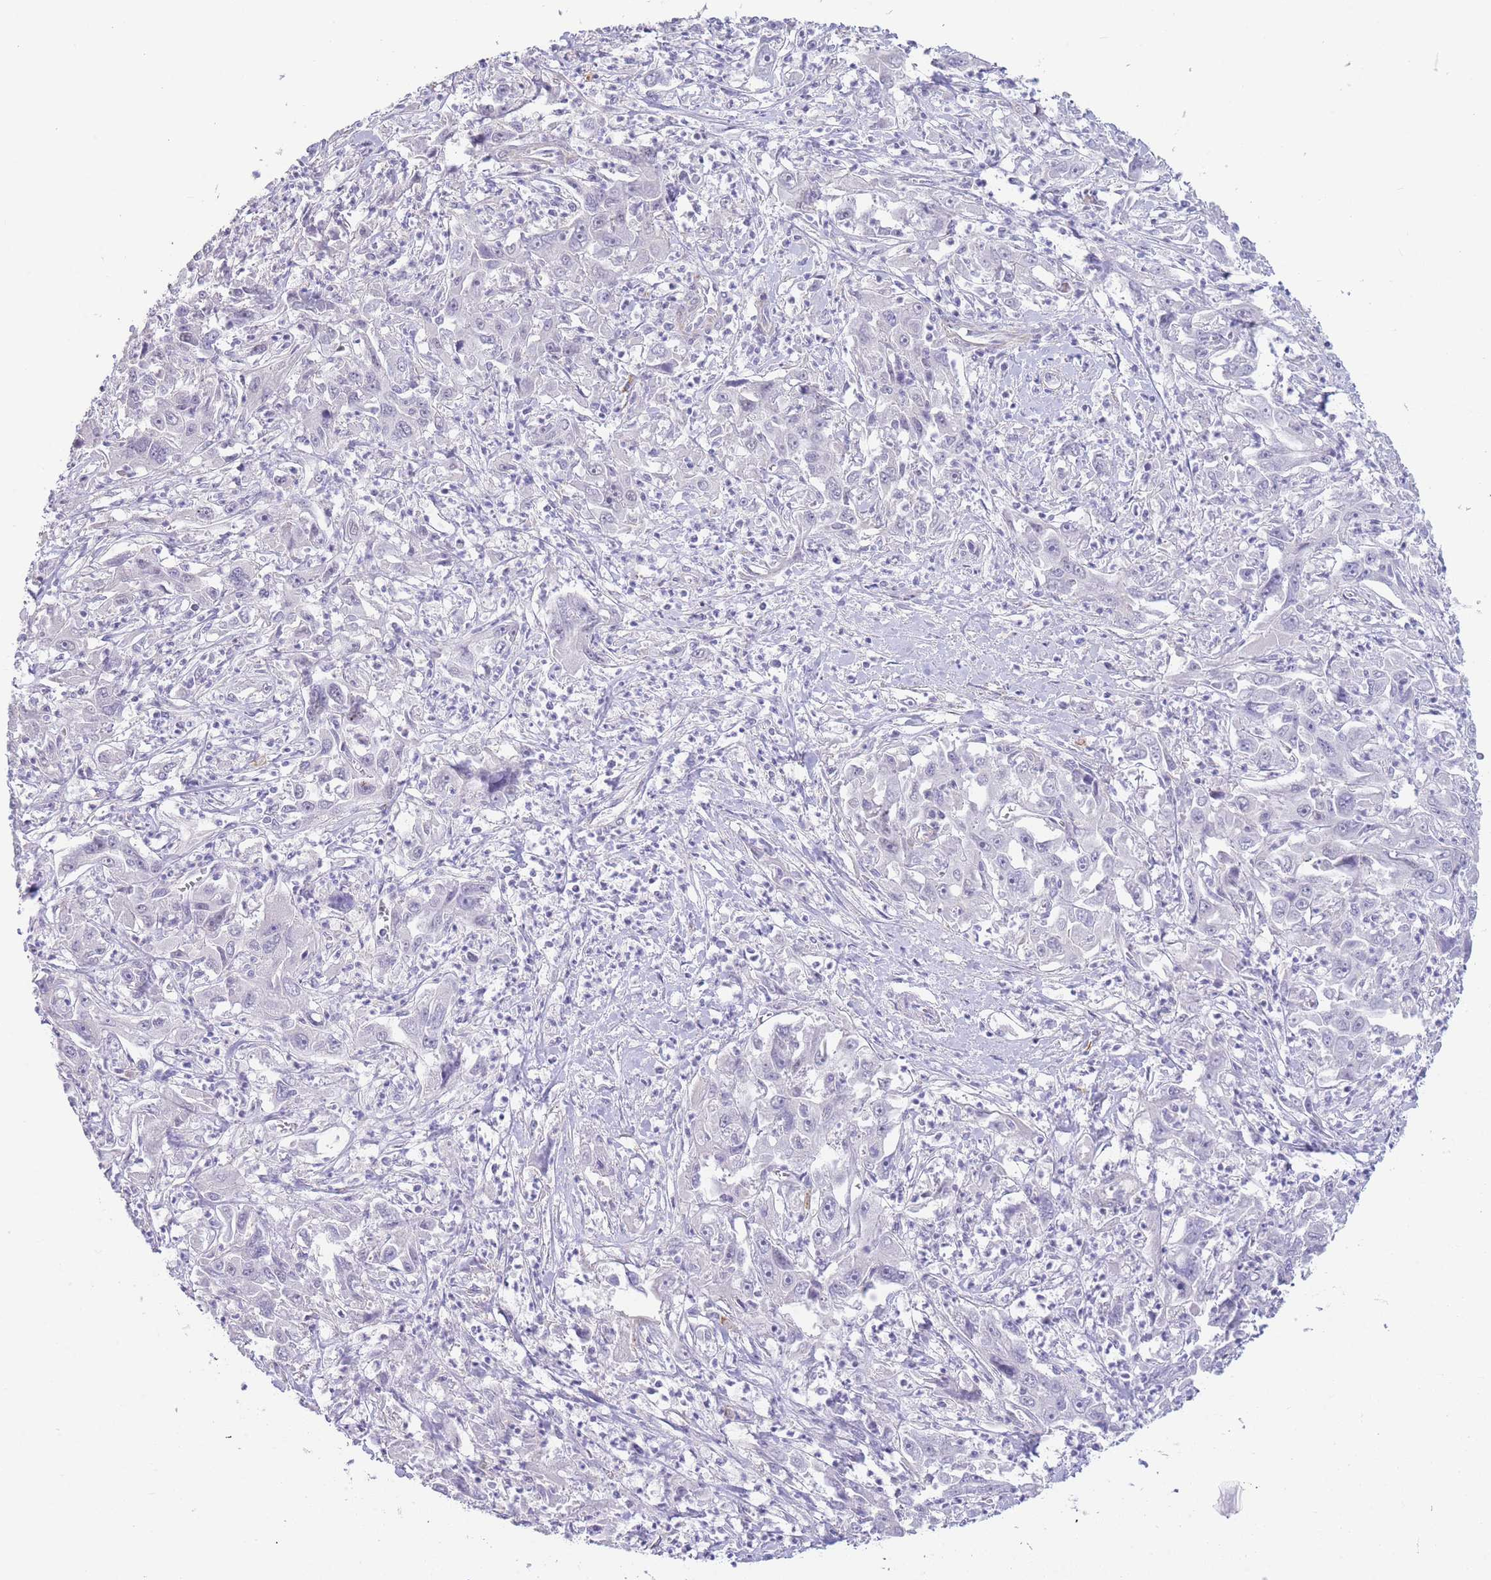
{"staining": {"intensity": "negative", "quantity": "none", "location": "none"}, "tissue": "liver cancer", "cell_type": "Tumor cells", "image_type": "cancer", "snomed": [{"axis": "morphology", "description": "Carcinoma, Hepatocellular, NOS"}, {"axis": "topography", "description": "Liver"}], "caption": "IHC of human liver cancer (hepatocellular carcinoma) shows no expression in tumor cells.", "gene": "ASAP3", "patient": {"sex": "male", "age": 63}}